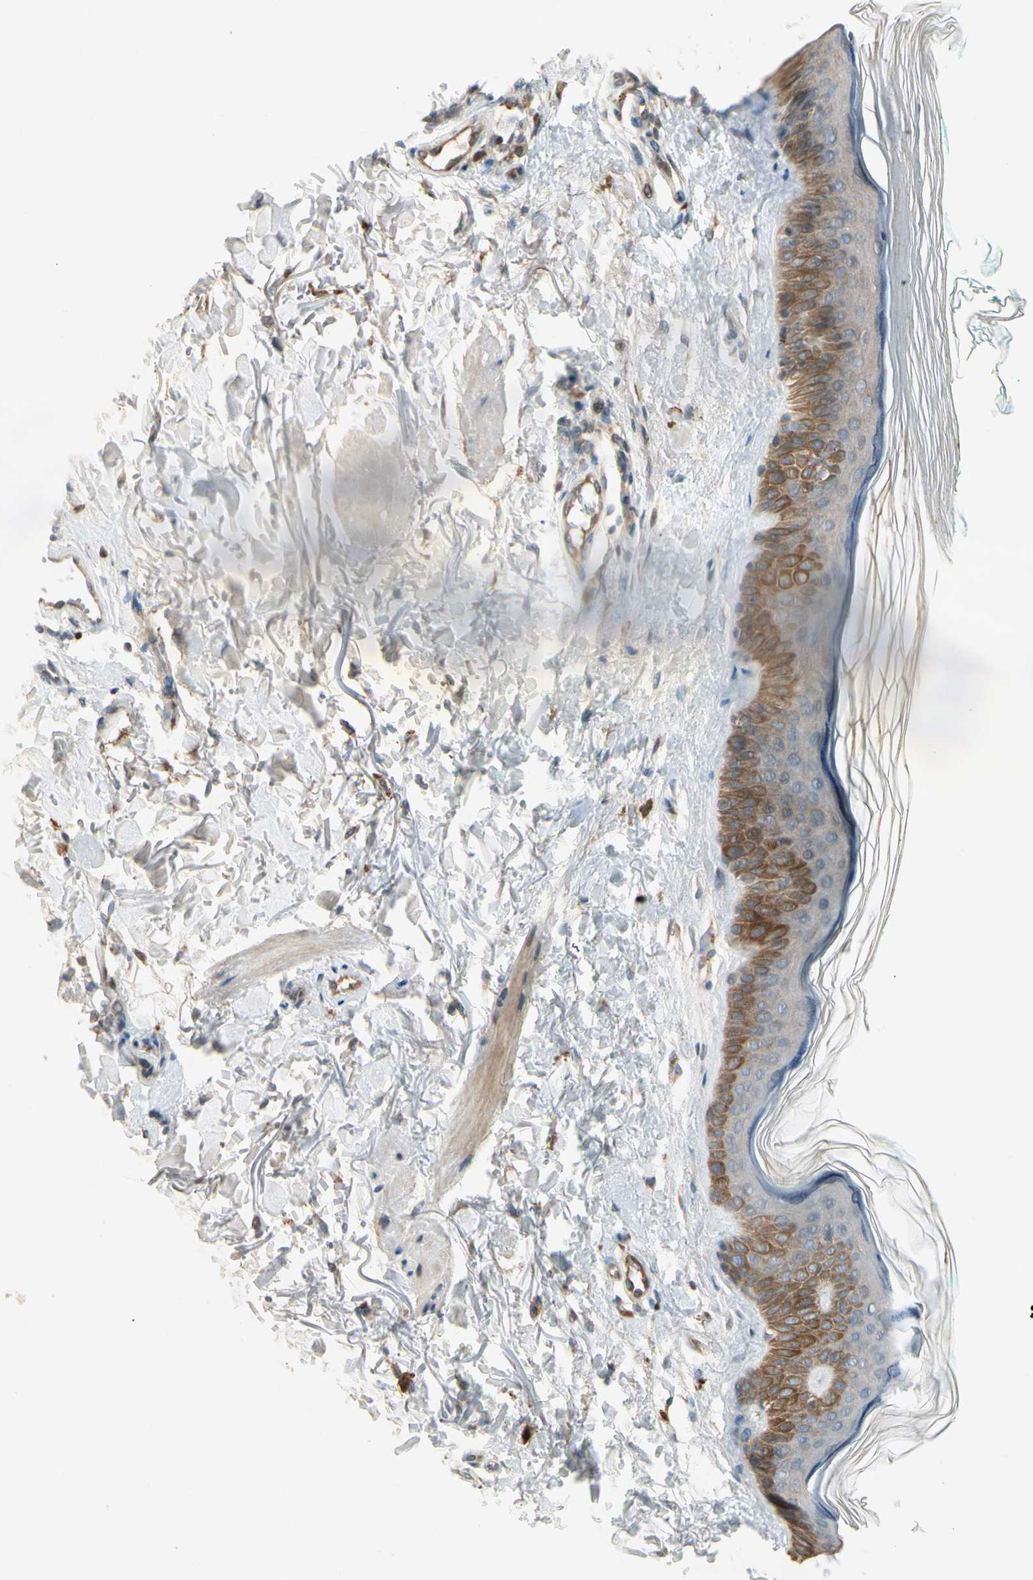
{"staining": {"intensity": "moderate", "quantity": ">75%", "location": "cytoplasmic/membranous"}, "tissue": "skin", "cell_type": "Fibroblasts", "image_type": "normal", "snomed": [{"axis": "morphology", "description": "Normal tissue, NOS"}, {"axis": "topography", "description": "Skin"}], "caption": "Protein expression analysis of normal human skin reveals moderate cytoplasmic/membranous positivity in about >75% of fibroblasts. Using DAB (3,3'-diaminobenzidine) (brown) and hematoxylin (blue) stains, captured at high magnification using brightfield microscopy.", "gene": "ICAM5", "patient": {"sex": "male", "age": 71}}